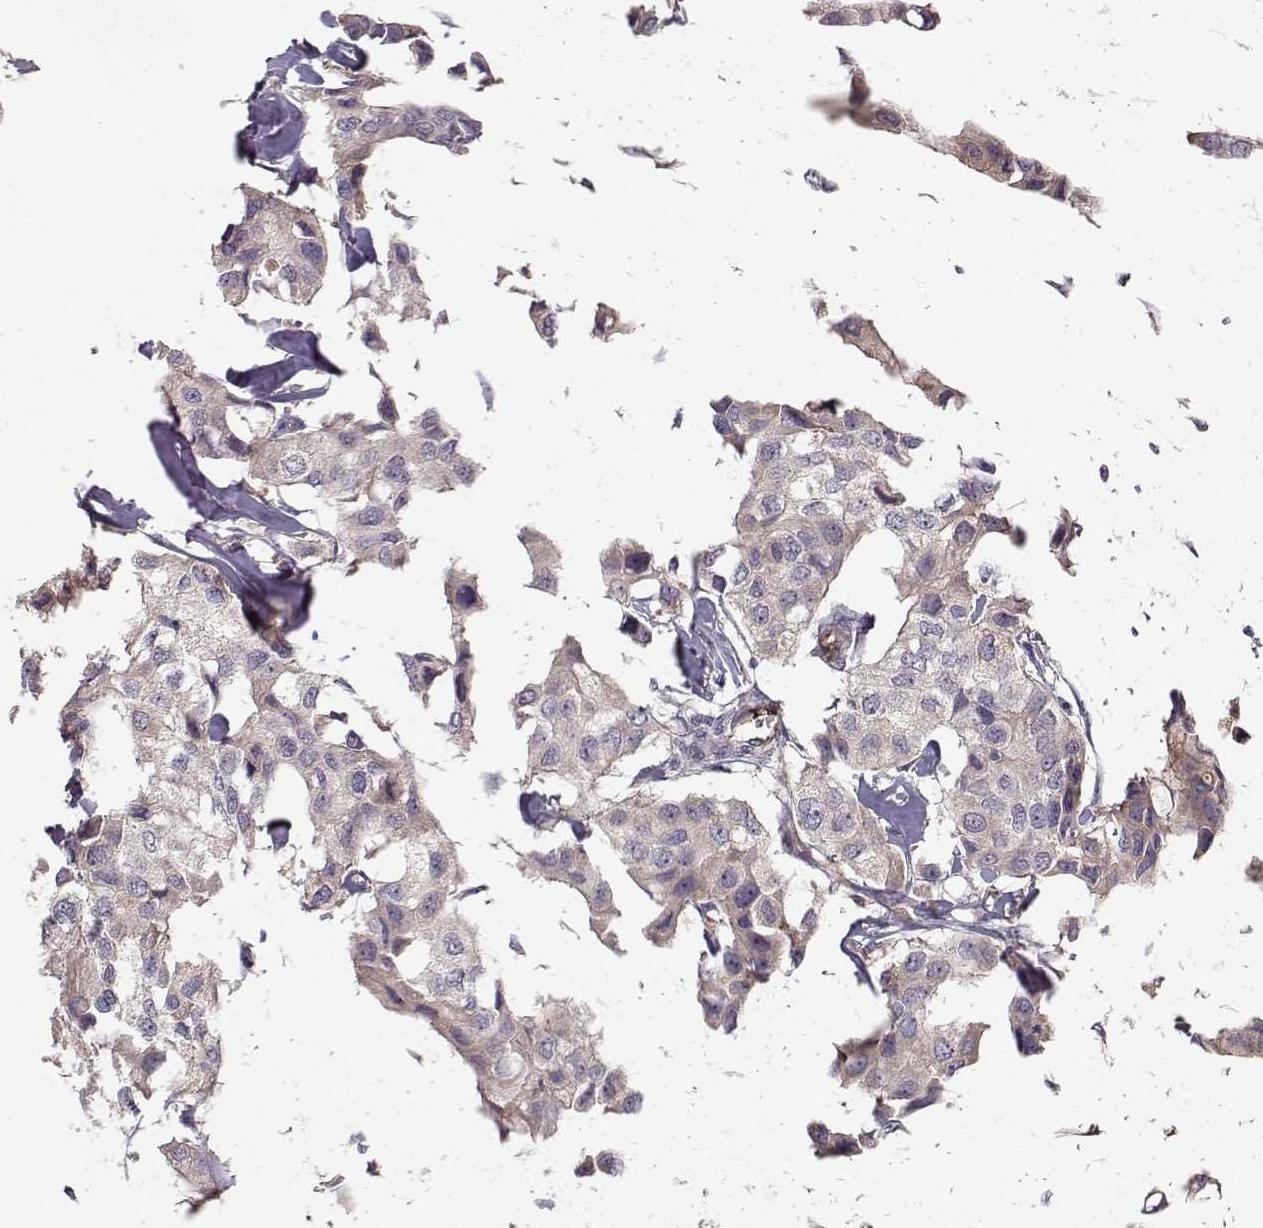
{"staining": {"intensity": "negative", "quantity": "none", "location": "none"}, "tissue": "breast cancer", "cell_type": "Tumor cells", "image_type": "cancer", "snomed": [{"axis": "morphology", "description": "Duct carcinoma"}, {"axis": "topography", "description": "Breast"}], "caption": "A photomicrograph of human infiltrating ductal carcinoma (breast) is negative for staining in tumor cells.", "gene": "WNT6", "patient": {"sex": "female", "age": 80}}